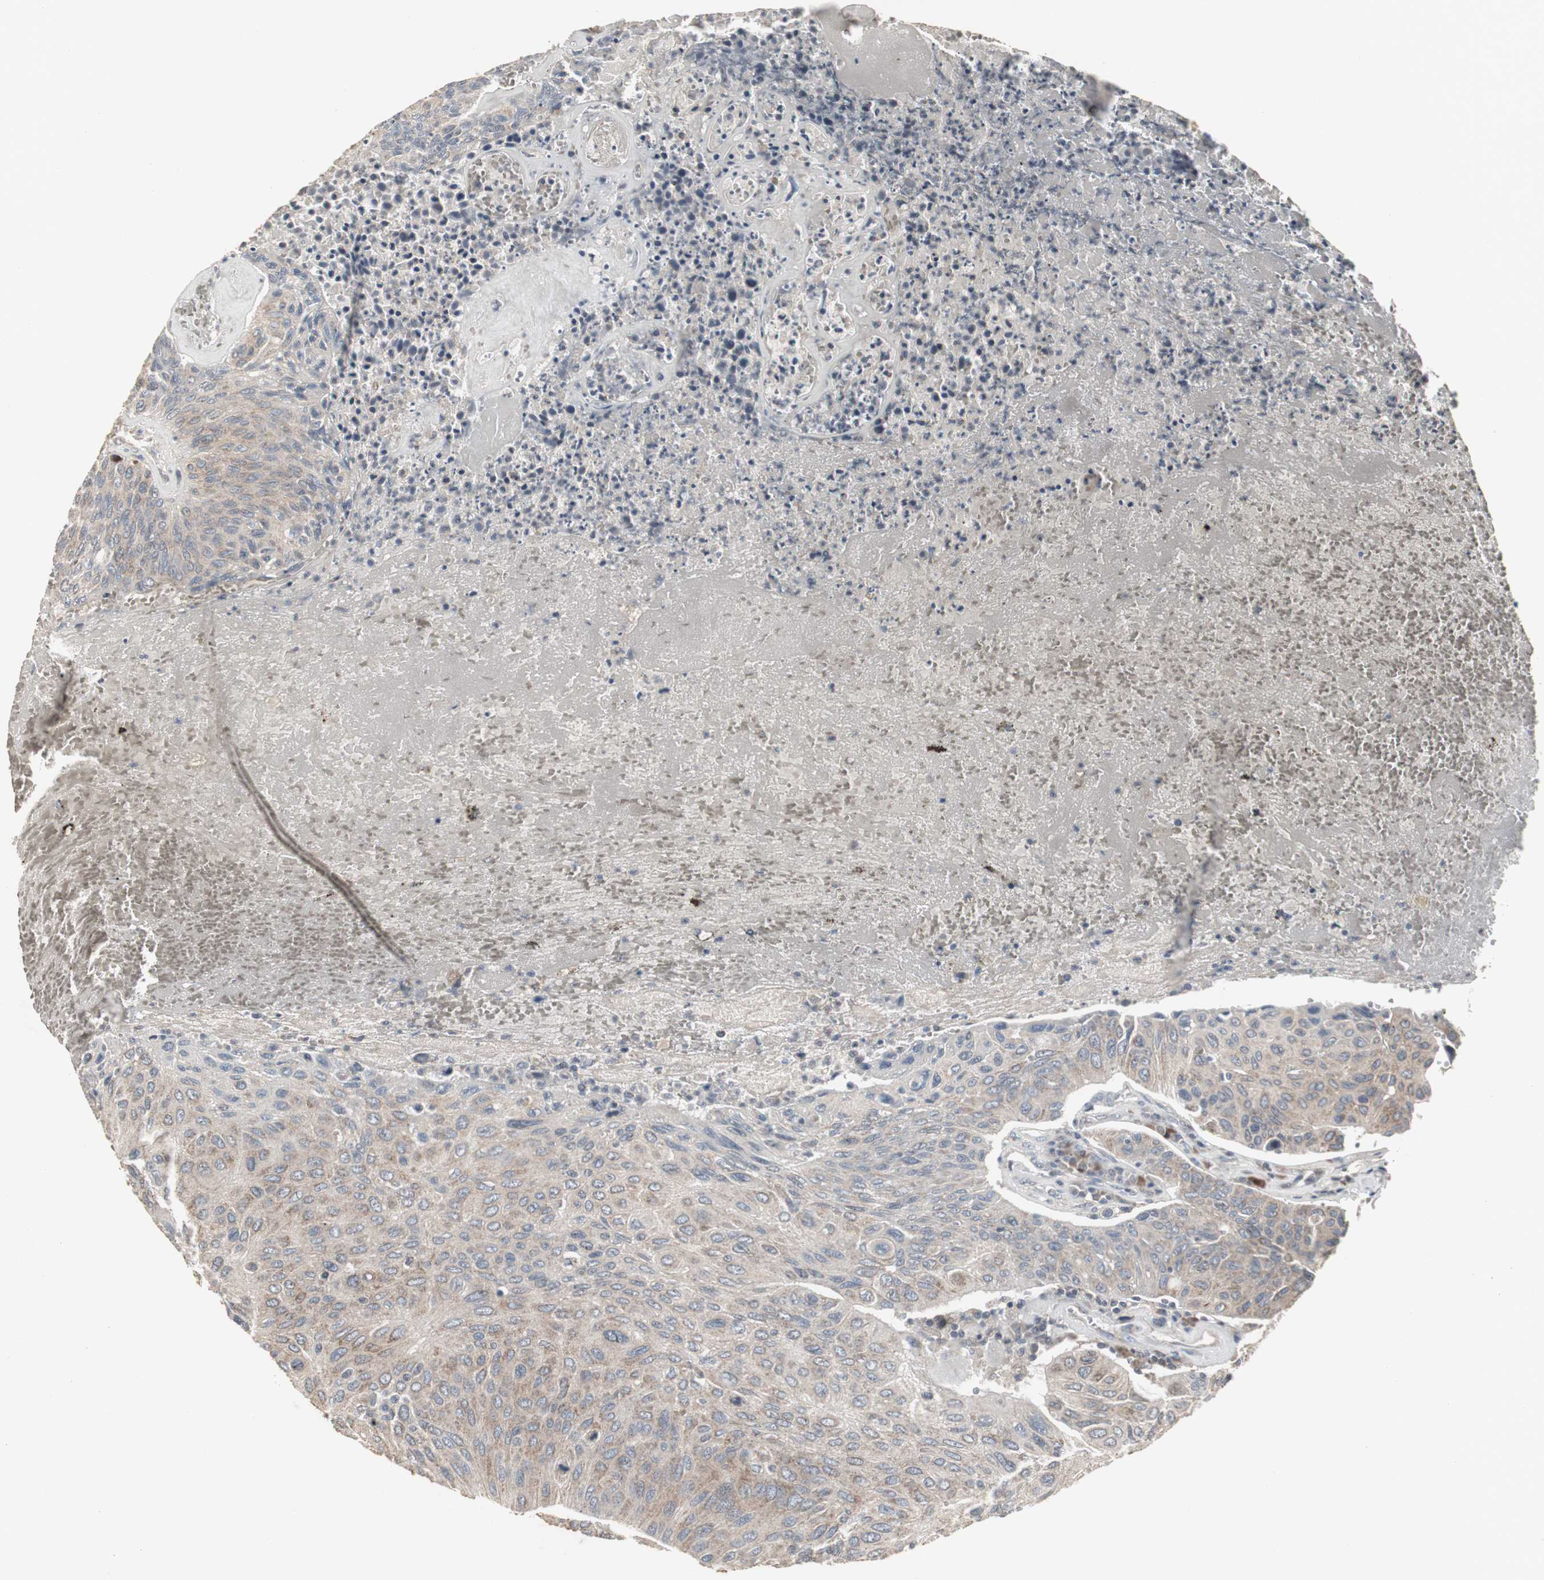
{"staining": {"intensity": "weak", "quantity": ">75%", "location": "cytoplasmic/membranous"}, "tissue": "urothelial cancer", "cell_type": "Tumor cells", "image_type": "cancer", "snomed": [{"axis": "morphology", "description": "Urothelial carcinoma, High grade"}, {"axis": "topography", "description": "Urinary bladder"}], "caption": "Urothelial cancer stained with a protein marker exhibits weak staining in tumor cells.", "gene": "ACAA1", "patient": {"sex": "male", "age": 66}}